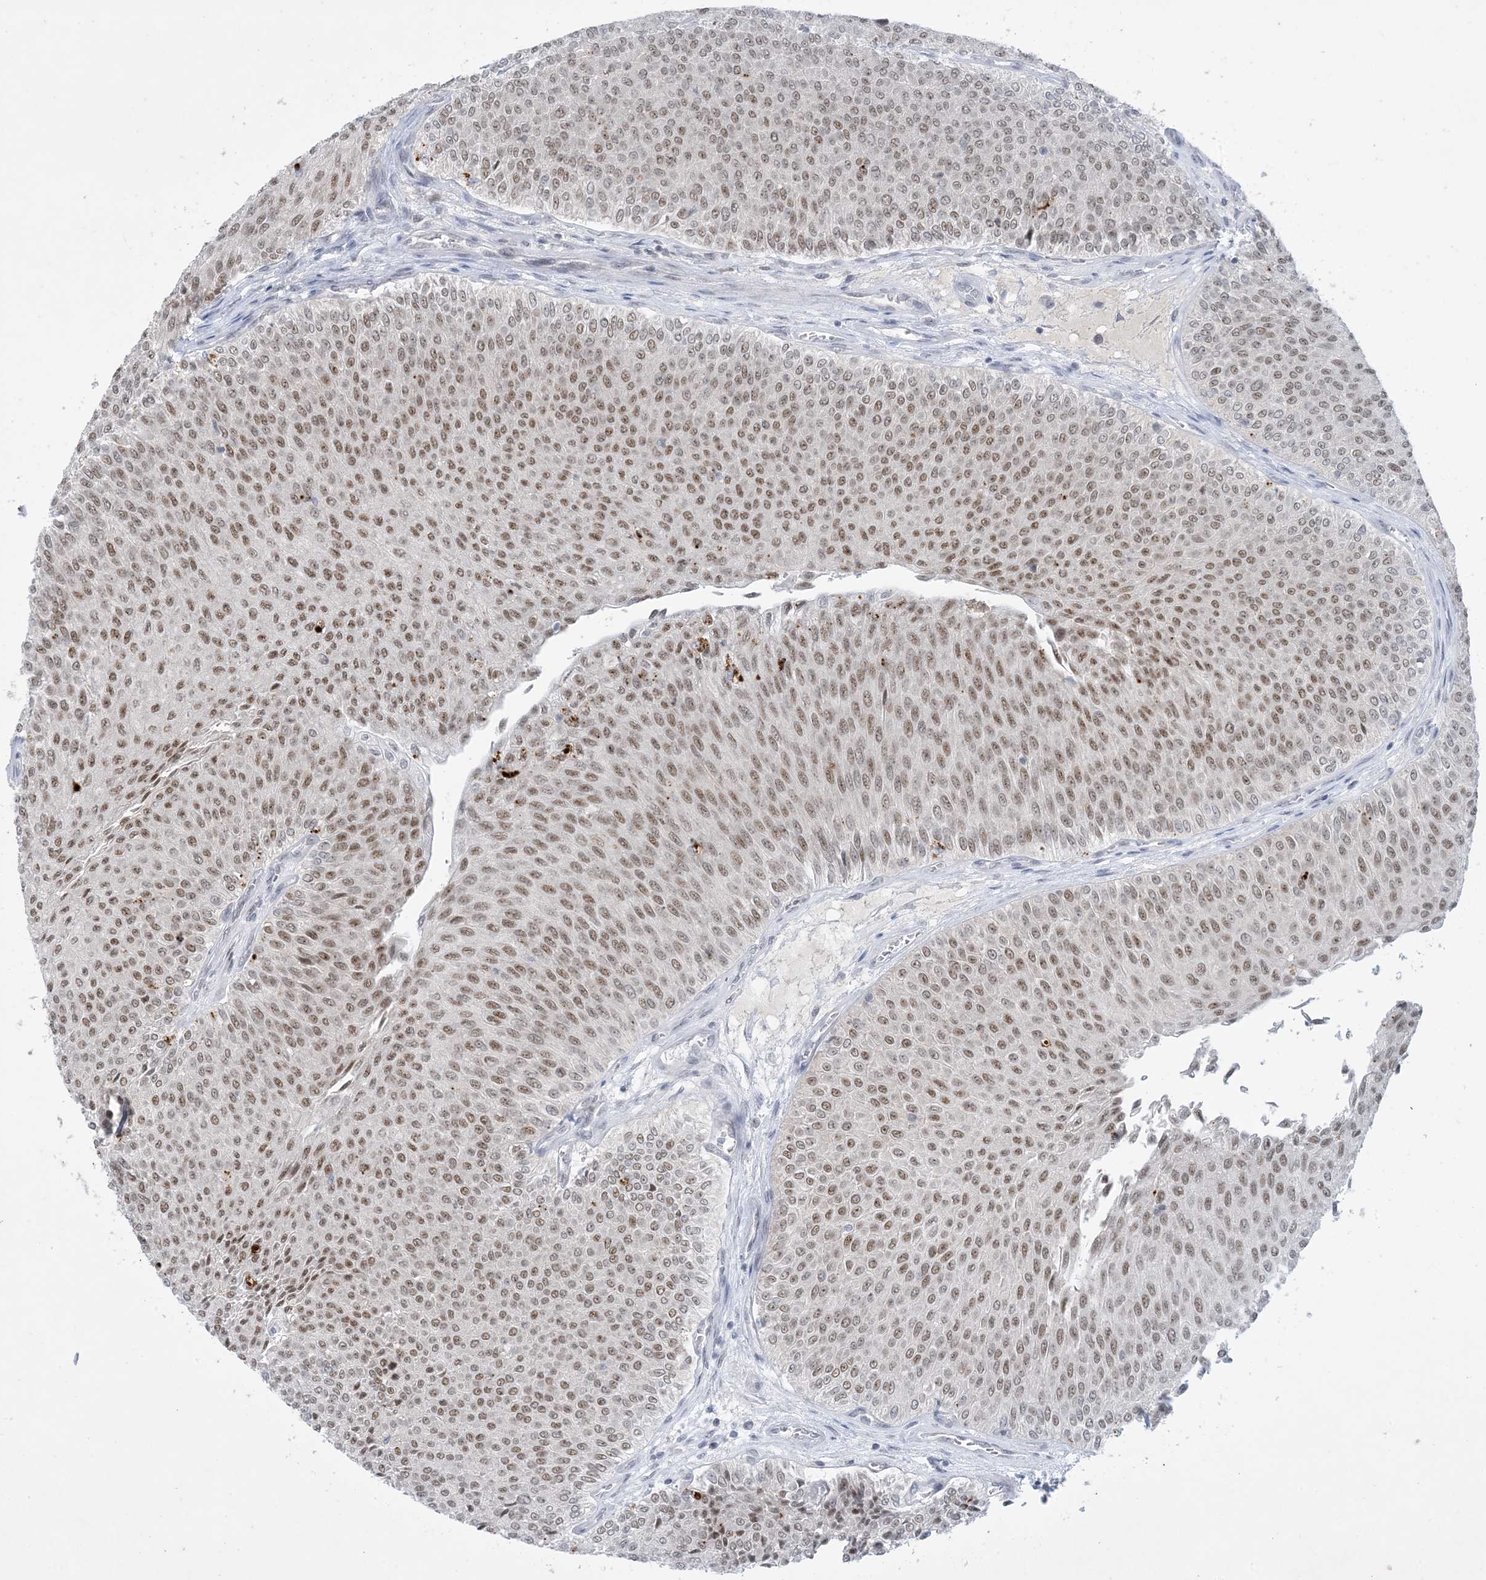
{"staining": {"intensity": "moderate", "quantity": ">75%", "location": "nuclear"}, "tissue": "urothelial cancer", "cell_type": "Tumor cells", "image_type": "cancer", "snomed": [{"axis": "morphology", "description": "Urothelial carcinoma, Low grade"}, {"axis": "topography", "description": "Urinary bladder"}], "caption": "Tumor cells reveal medium levels of moderate nuclear staining in approximately >75% of cells in human urothelial cancer.", "gene": "ZNF674", "patient": {"sex": "male", "age": 78}}